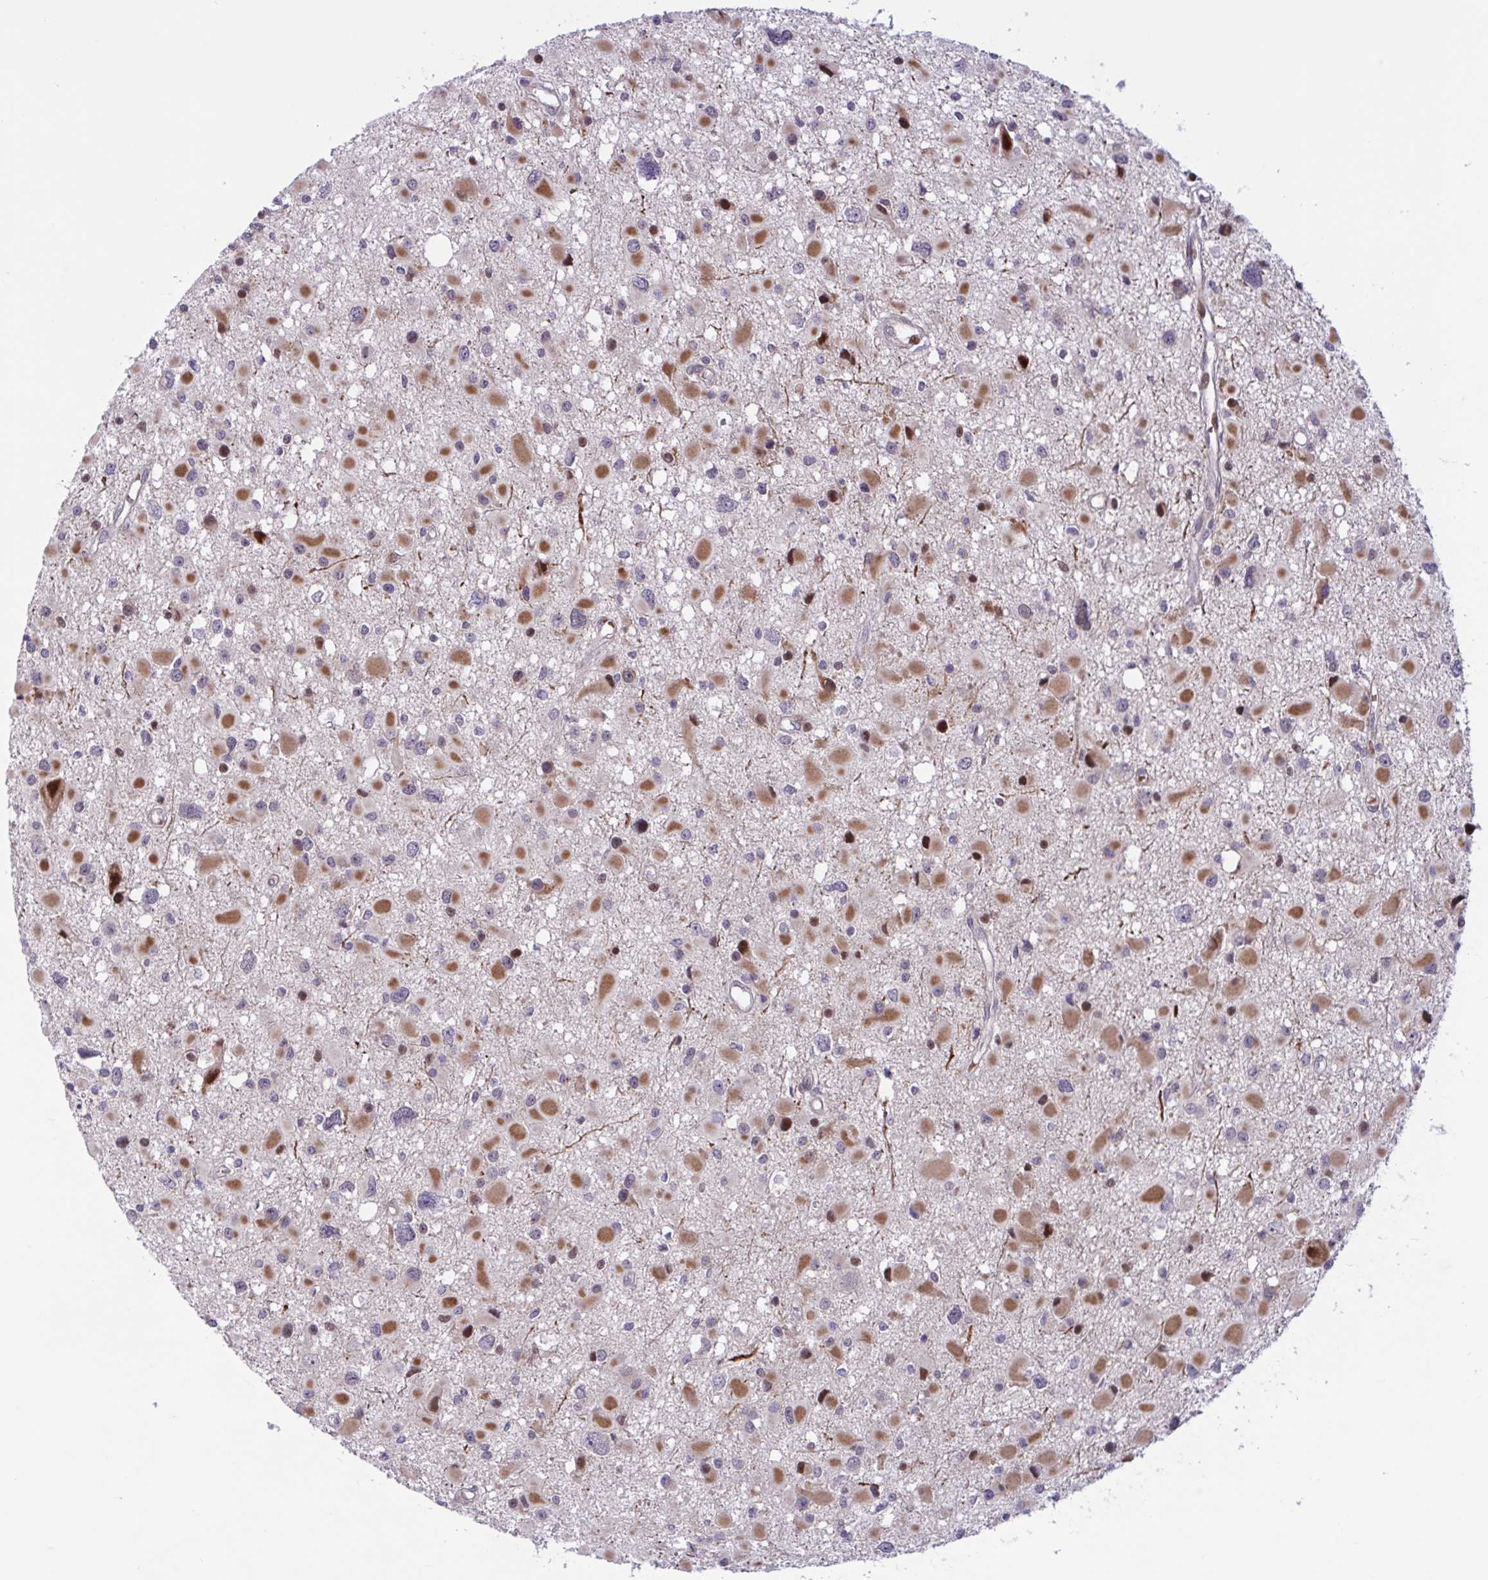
{"staining": {"intensity": "strong", "quantity": "<25%", "location": "nuclear"}, "tissue": "glioma", "cell_type": "Tumor cells", "image_type": "cancer", "snomed": [{"axis": "morphology", "description": "Glioma, malignant, High grade"}, {"axis": "topography", "description": "Brain"}], "caption": "This micrograph shows immunohistochemistry (IHC) staining of glioma, with medium strong nuclear positivity in approximately <25% of tumor cells.", "gene": "RBL1", "patient": {"sex": "male", "age": 54}}